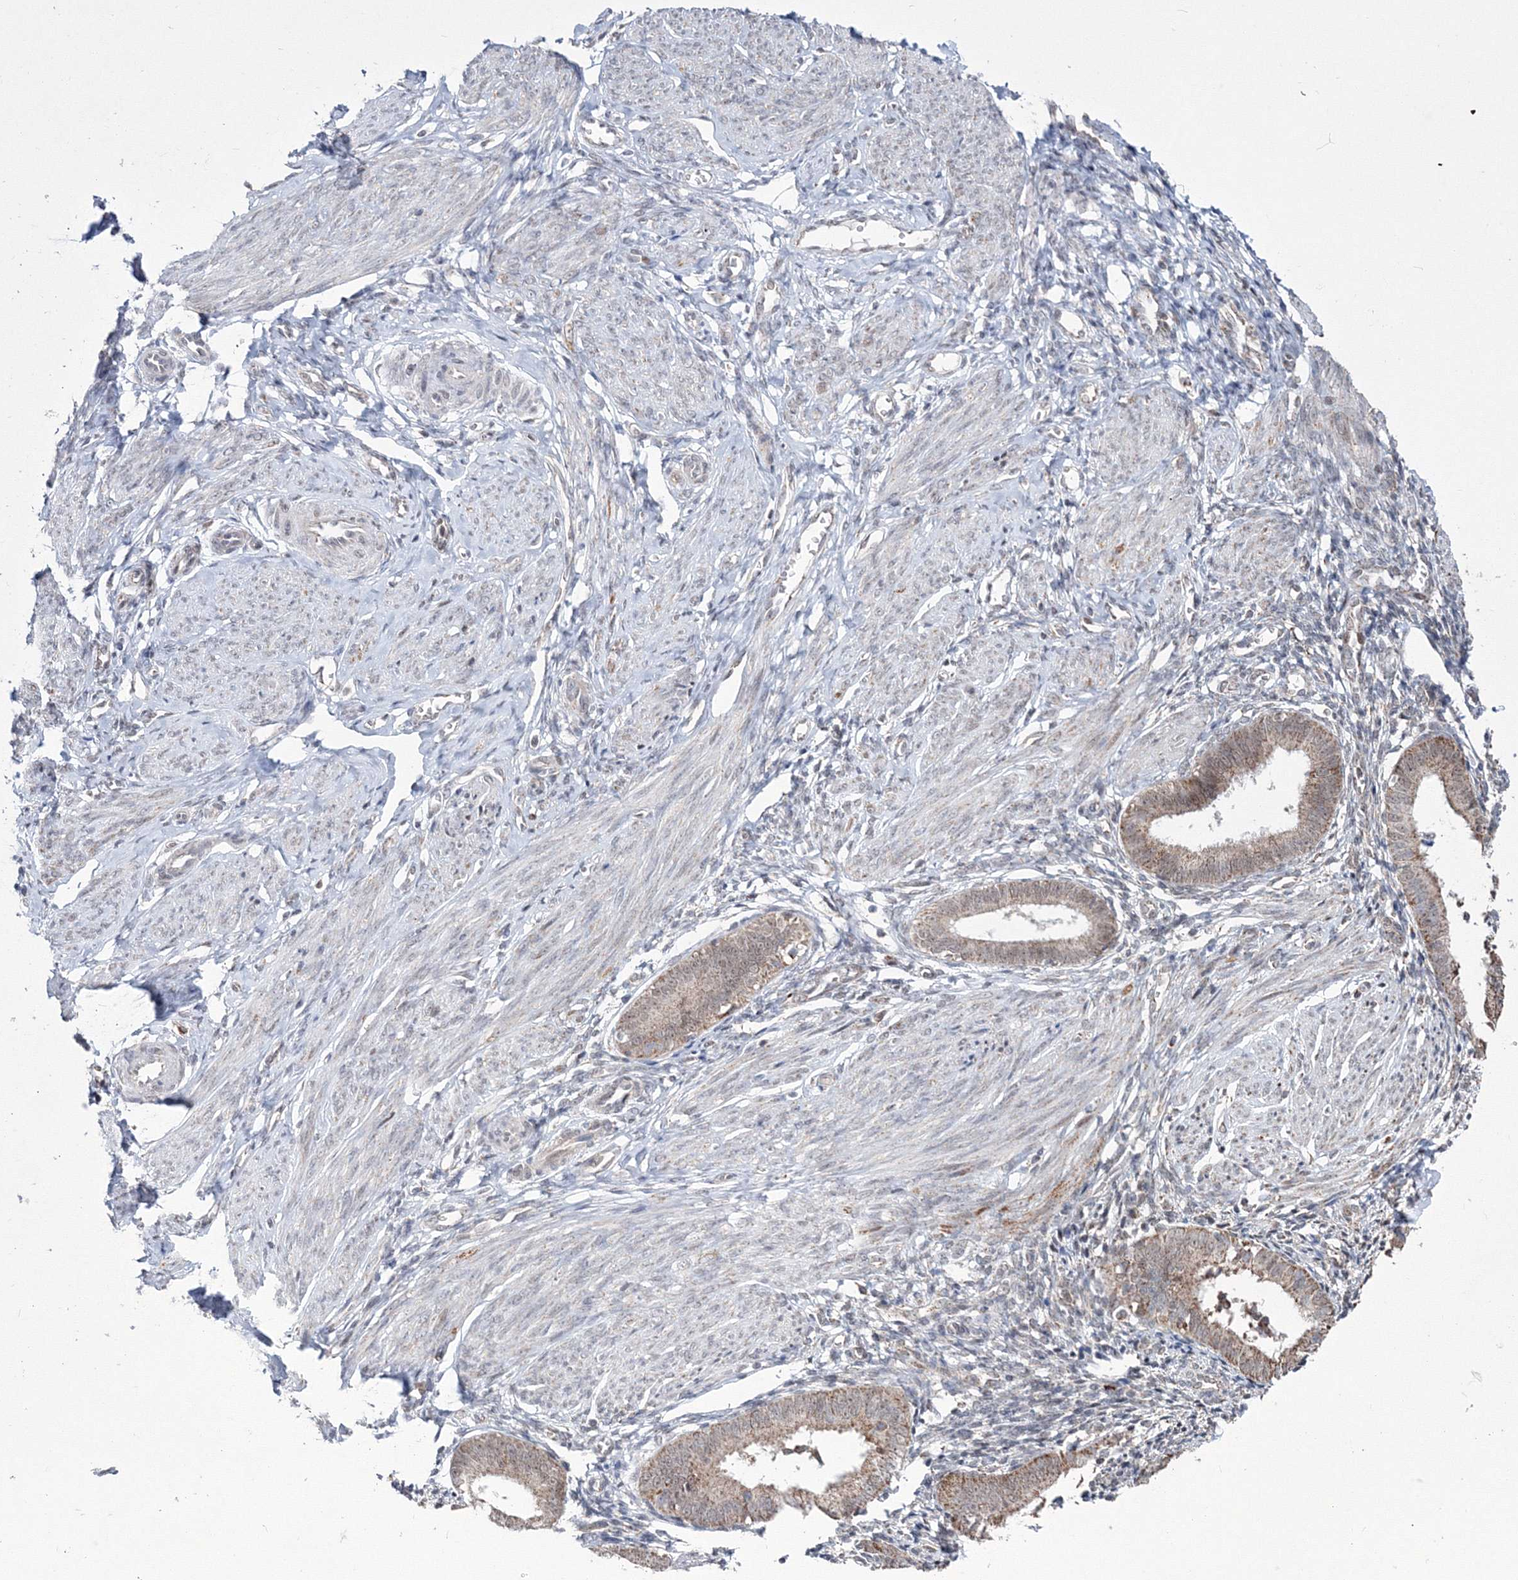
{"staining": {"intensity": "negative", "quantity": "none", "location": "none"}, "tissue": "endometrium", "cell_type": "Cells in endometrial stroma", "image_type": "normal", "snomed": [{"axis": "morphology", "description": "Normal tissue, NOS"}, {"axis": "topography", "description": "Uterus"}, {"axis": "topography", "description": "Endometrium"}], "caption": "High power microscopy image of an immunohistochemistry (IHC) photomicrograph of benign endometrium, revealing no significant expression in cells in endometrial stroma.", "gene": "GRSF1", "patient": {"sex": "female", "age": 48}}